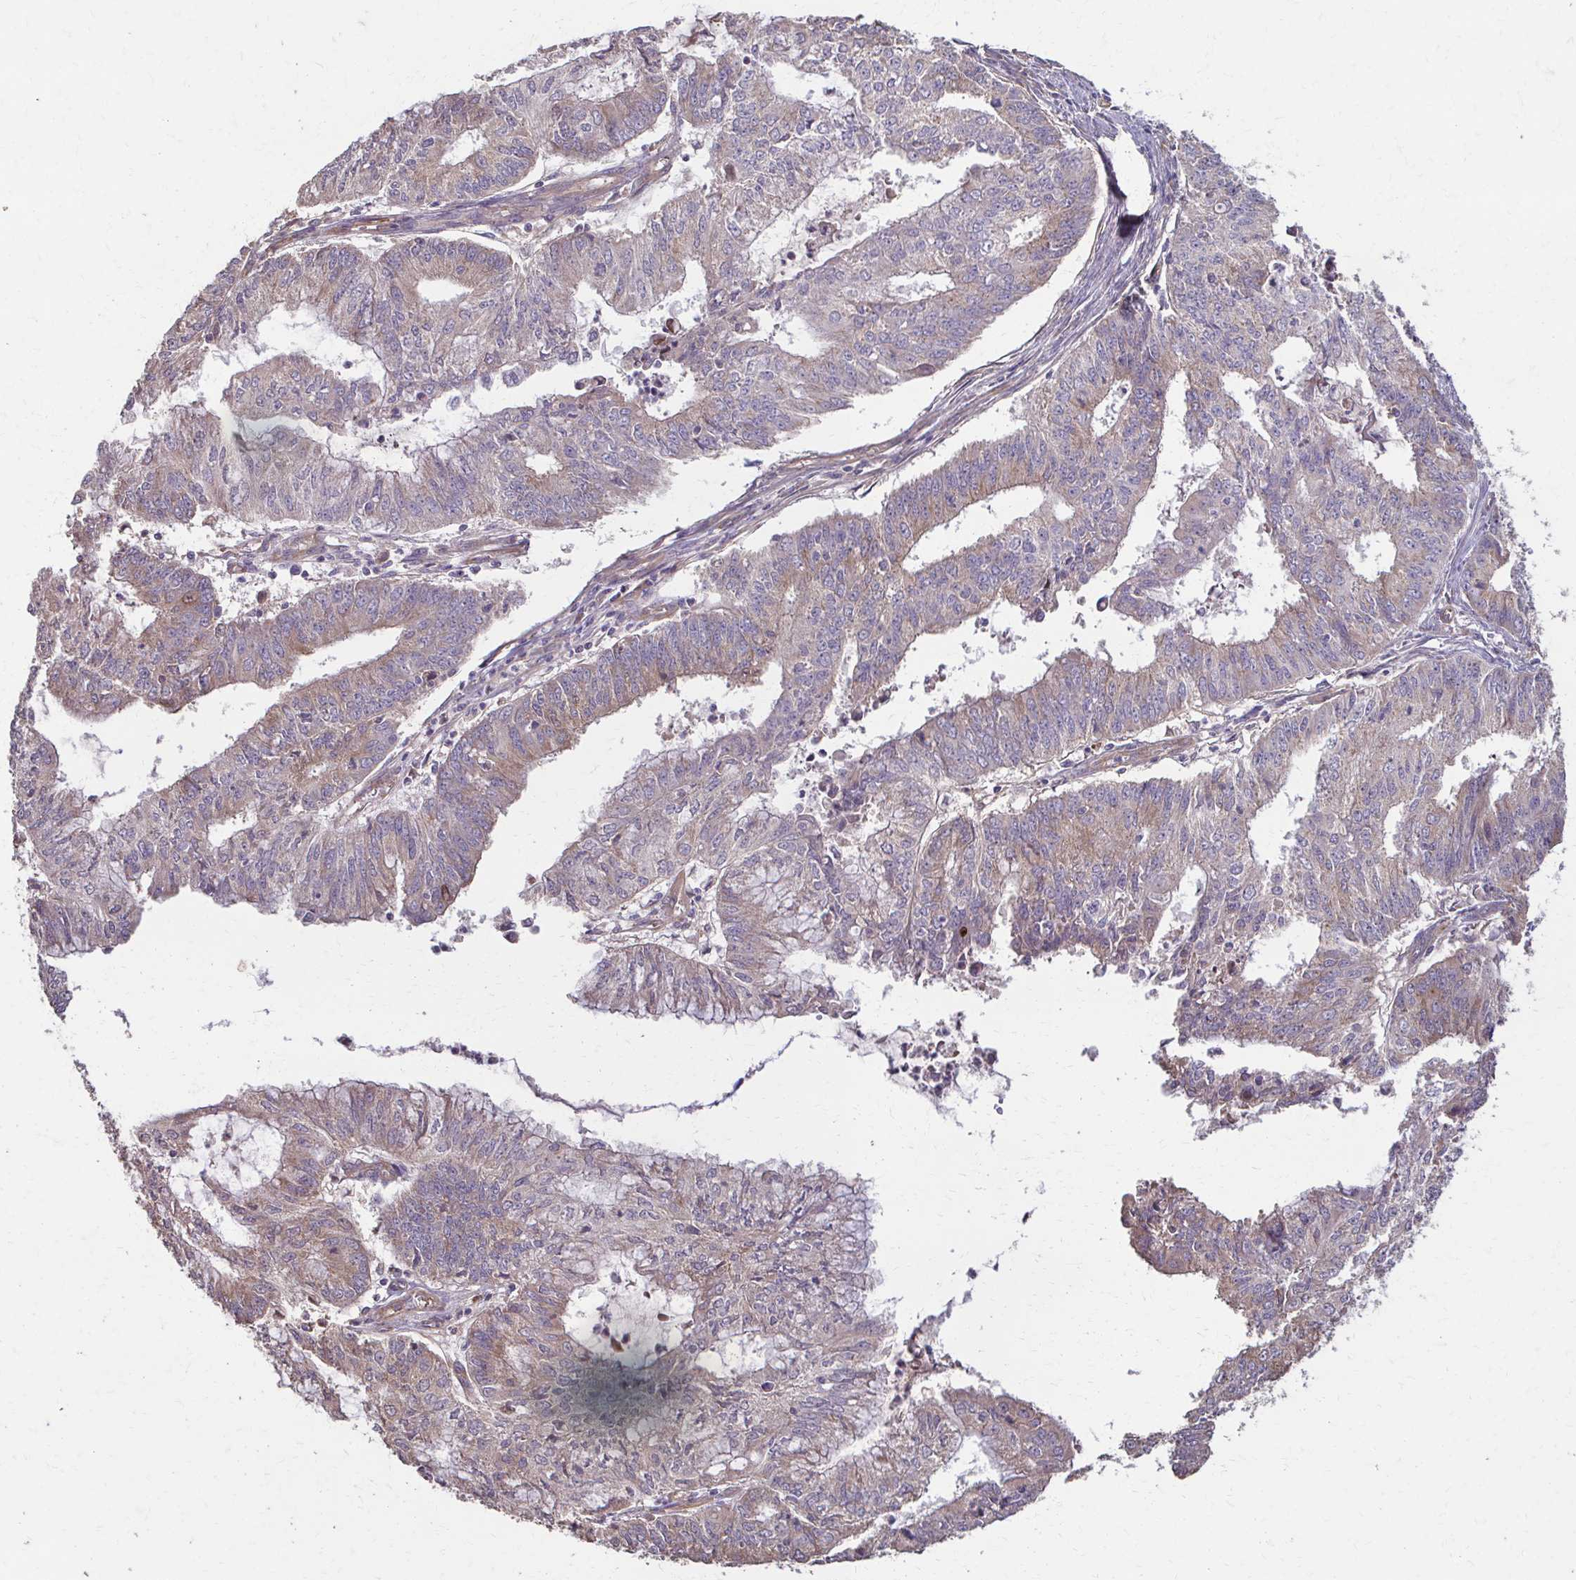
{"staining": {"intensity": "weak", "quantity": "25%-75%", "location": "cytoplasmic/membranous,nuclear"}, "tissue": "endometrial cancer", "cell_type": "Tumor cells", "image_type": "cancer", "snomed": [{"axis": "morphology", "description": "Adenocarcinoma, NOS"}, {"axis": "topography", "description": "Endometrium"}], "caption": "Endometrial adenocarcinoma was stained to show a protein in brown. There is low levels of weak cytoplasmic/membranous and nuclear staining in about 25%-75% of tumor cells.", "gene": "IL18BP", "patient": {"sex": "female", "age": 61}}